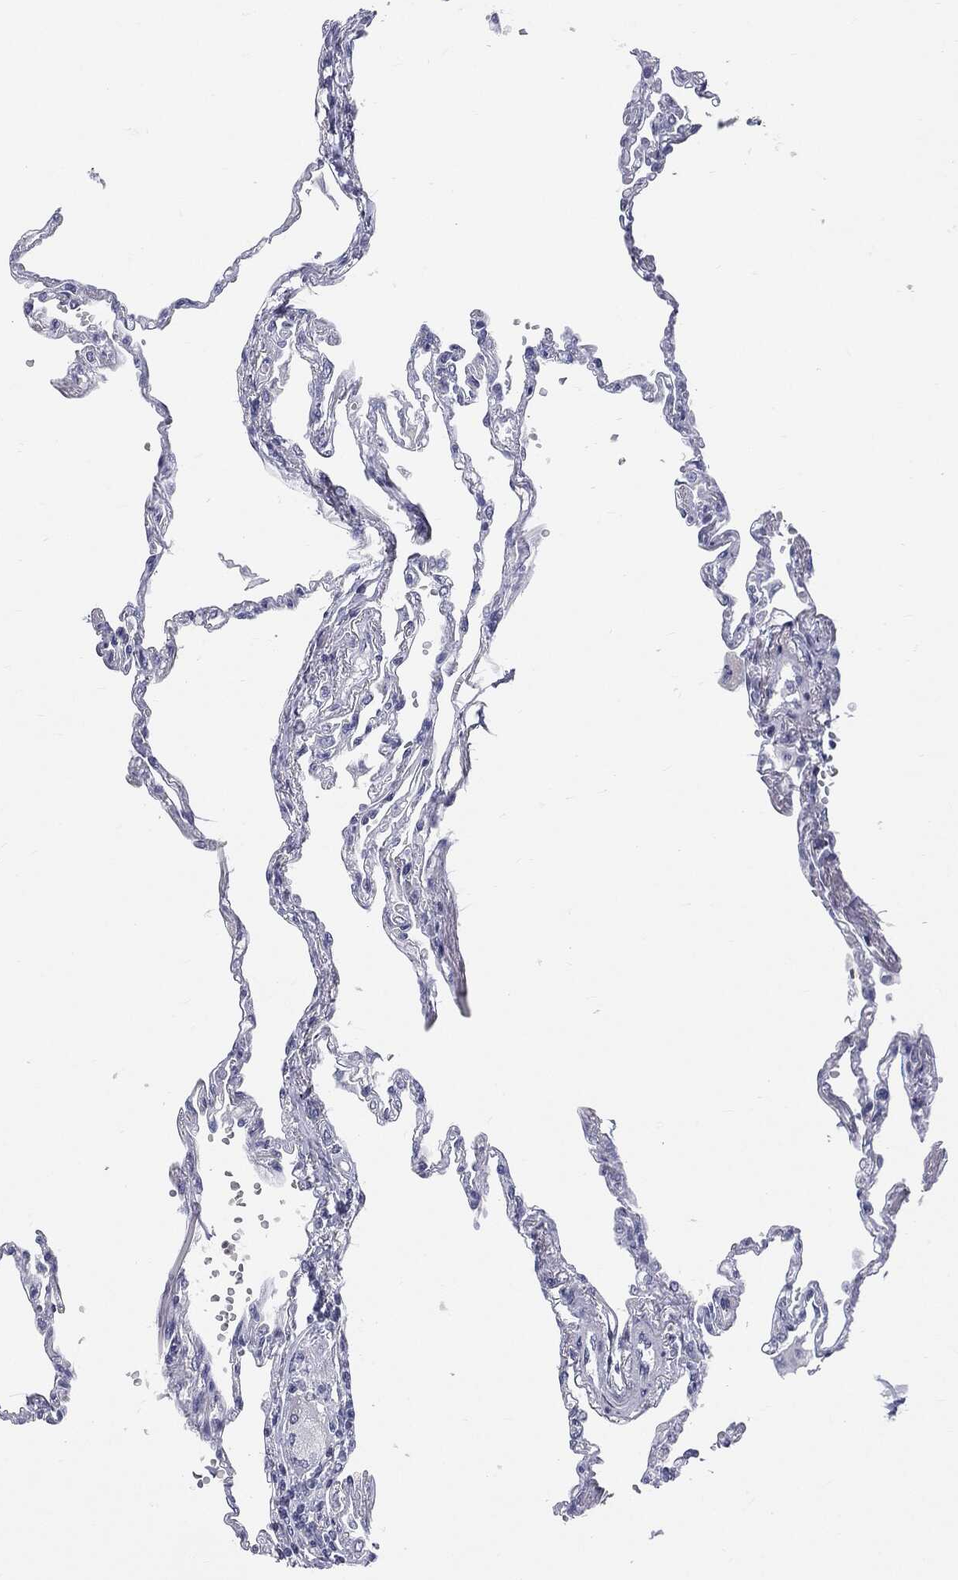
{"staining": {"intensity": "negative", "quantity": "none", "location": "none"}, "tissue": "lung", "cell_type": "Alveolar cells", "image_type": "normal", "snomed": [{"axis": "morphology", "description": "Normal tissue, NOS"}, {"axis": "topography", "description": "Lung"}], "caption": "A high-resolution image shows immunohistochemistry staining of benign lung, which exhibits no significant expression in alveolar cells.", "gene": "MLLT10", "patient": {"sex": "male", "age": 78}}